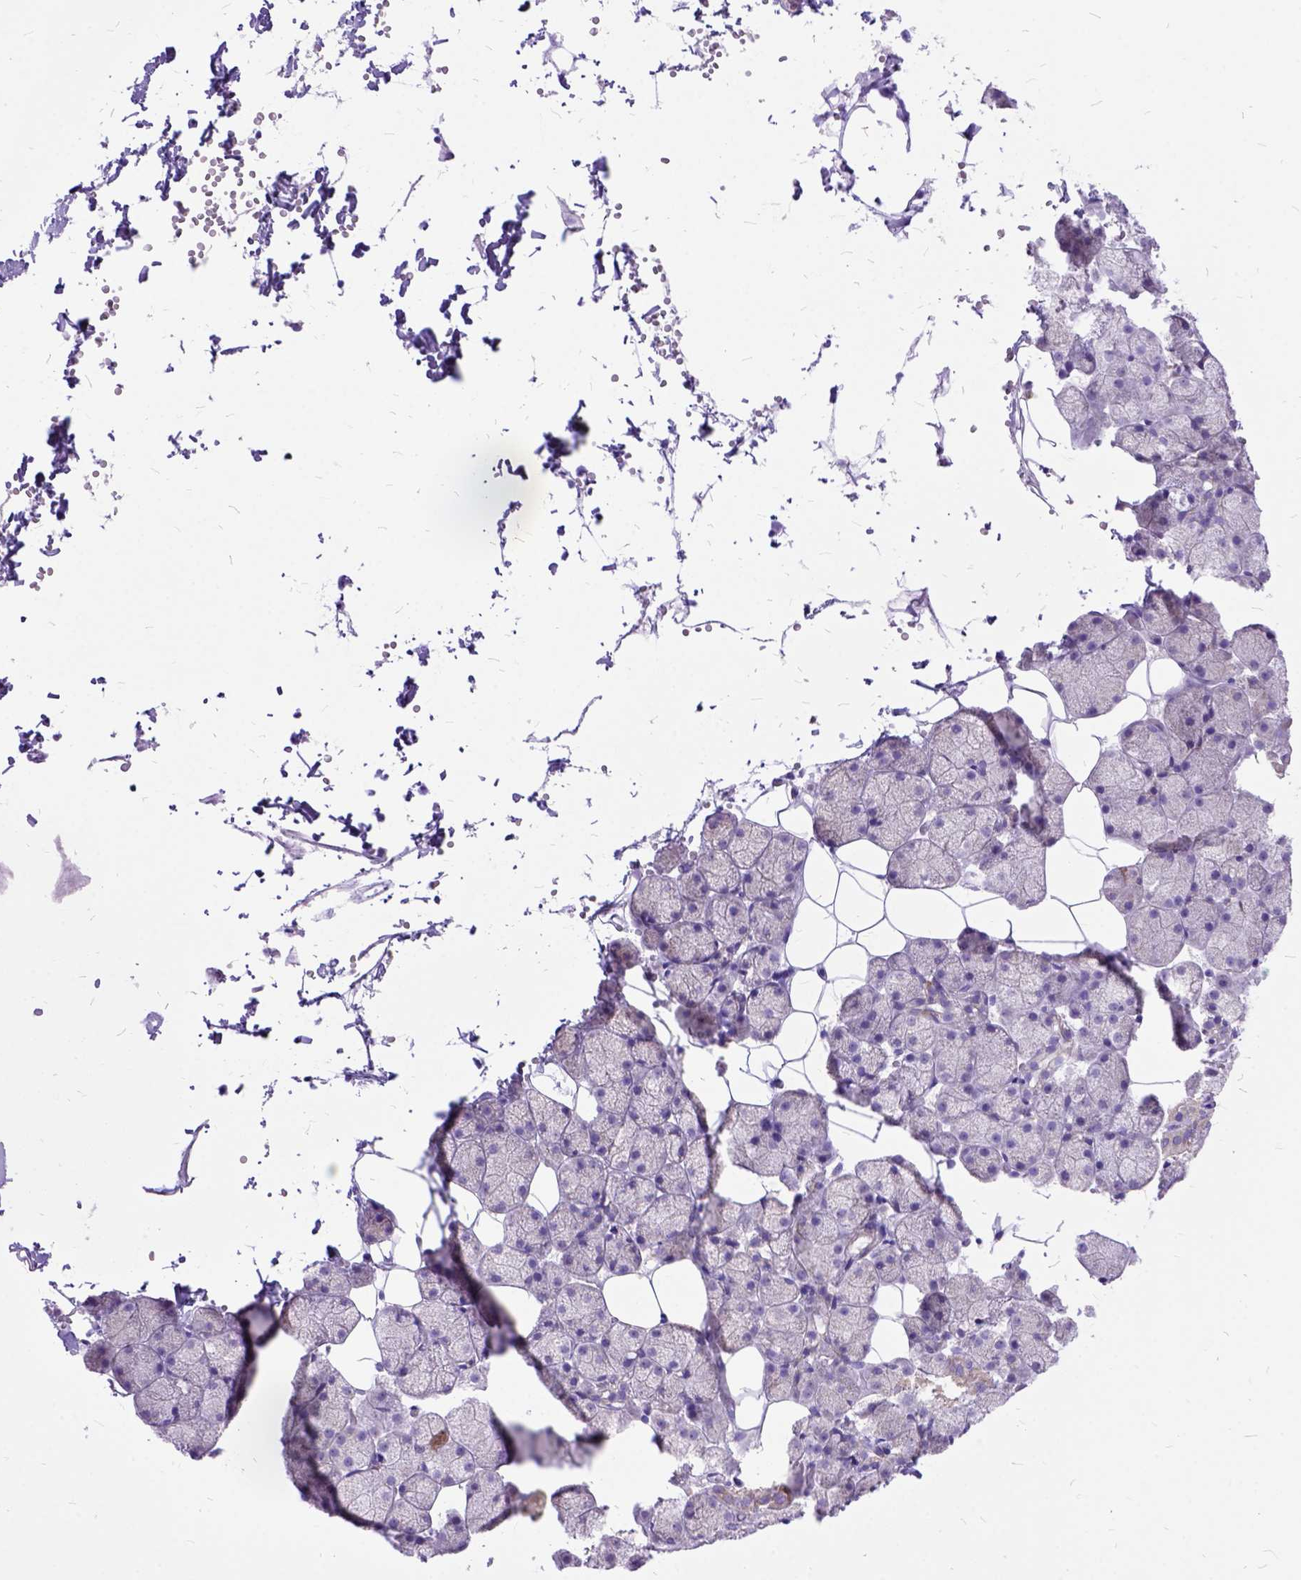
{"staining": {"intensity": "weak", "quantity": "<25%", "location": "cytoplasmic/membranous"}, "tissue": "salivary gland", "cell_type": "Glandular cells", "image_type": "normal", "snomed": [{"axis": "morphology", "description": "Normal tissue, NOS"}, {"axis": "topography", "description": "Salivary gland"}], "caption": "The photomicrograph demonstrates no staining of glandular cells in normal salivary gland. The staining is performed using DAB brown chromogen with nuclei counter-stained in using hematoxylin.", "gene": "CTAG2", "patient": {"sex": "male", "age": 38}}